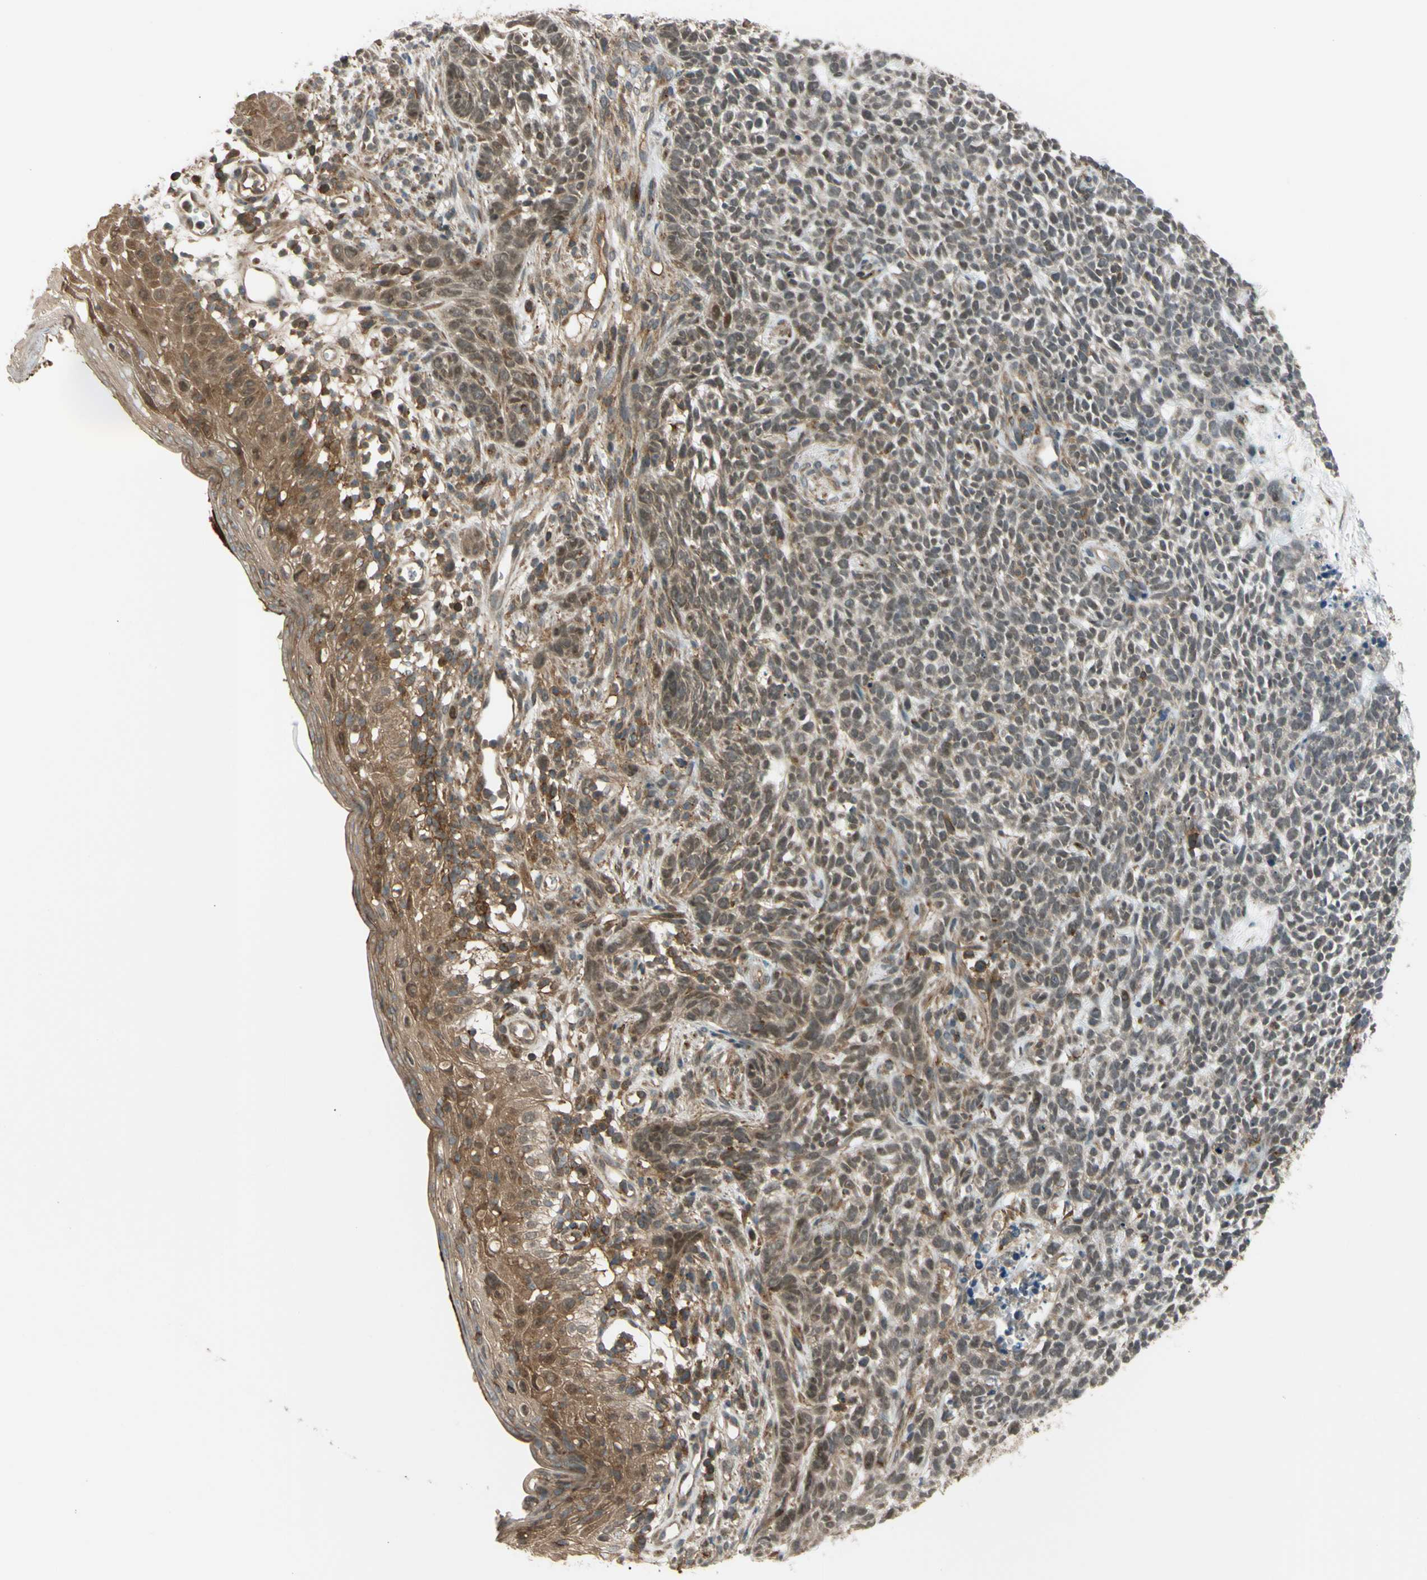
{"staining": {"intensity": "moderate", "quantity": "25%-75%", "location": "cytoplasmic/membranous,nuclear"}, "tissue": "skin cancer", "cell_type": "Tumor cells", "image_type": "cancer", "snomed": [{"axis": "morphology", "description": "Basal cell carcinoma"}, {"axis": "topography", "description": "Skin"}], "caption": "Human skin cancer (basal cell carcinoma) stained with a protein marker displays moderate staining in tumor cells.", "gene": "FLII", "patient": {"sex": "female", "age": 84}}